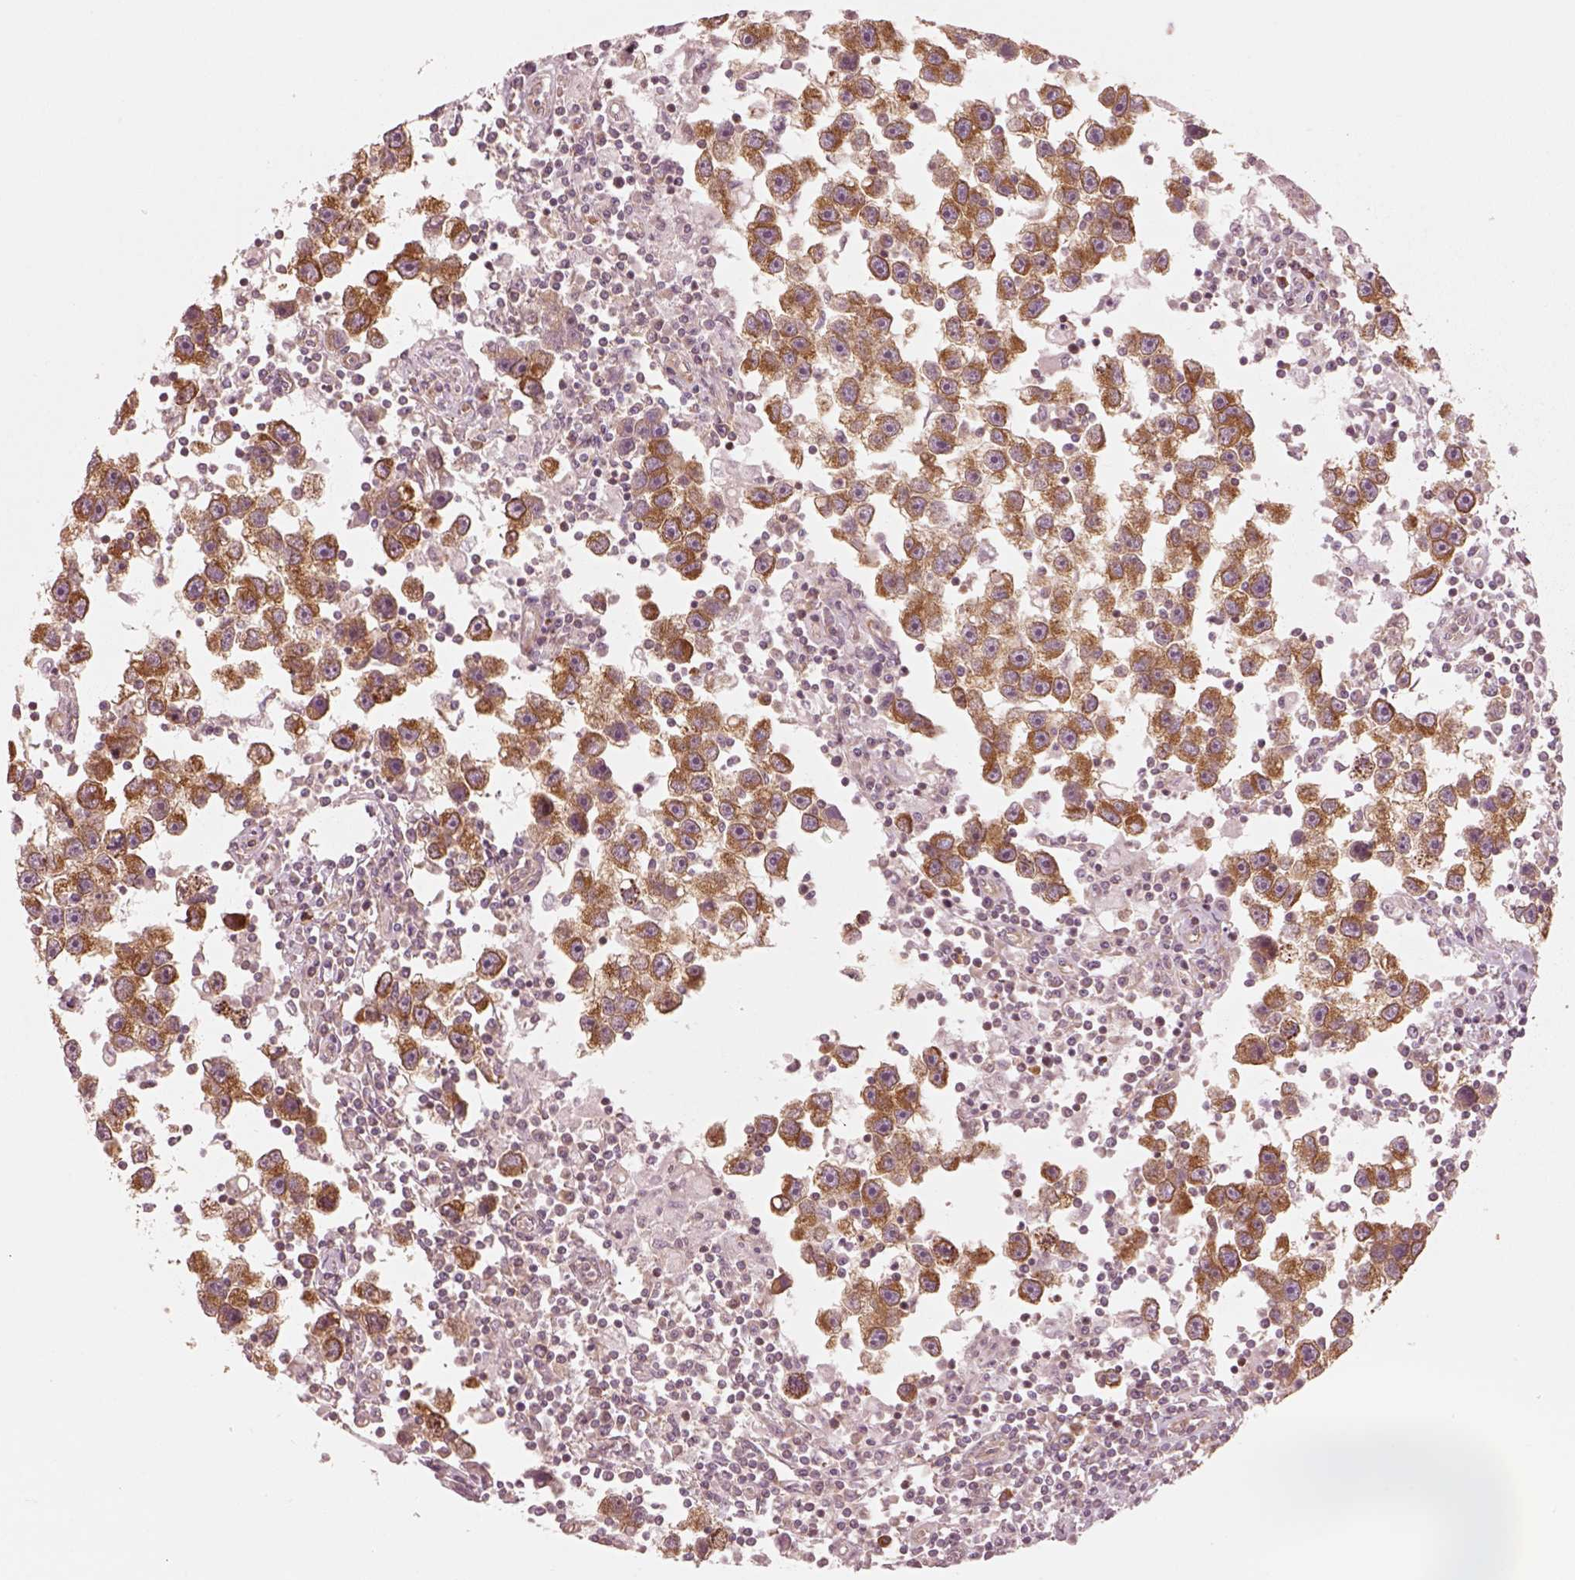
{"staining": {"intensity": "strong", "quantity": ">75%", "location": "cytoplasmic/membranous"}, "tissue": "testis cancer", "cell_type": "Tumor cells", "image_type": "cancer", "snomed": [{"axis": "morphology", "description": "Seminoma, NOS"}, {"axis": "topography", "description": "Testis"}], "caption": "Strong cytoplasmic/membranous positivity for a protein is seen in about >75% of tumor cells of seminoma (testis) using immunohistochemistry.", "gene": "CNOT2", "patient": {"sex": "male", "age": 30}}